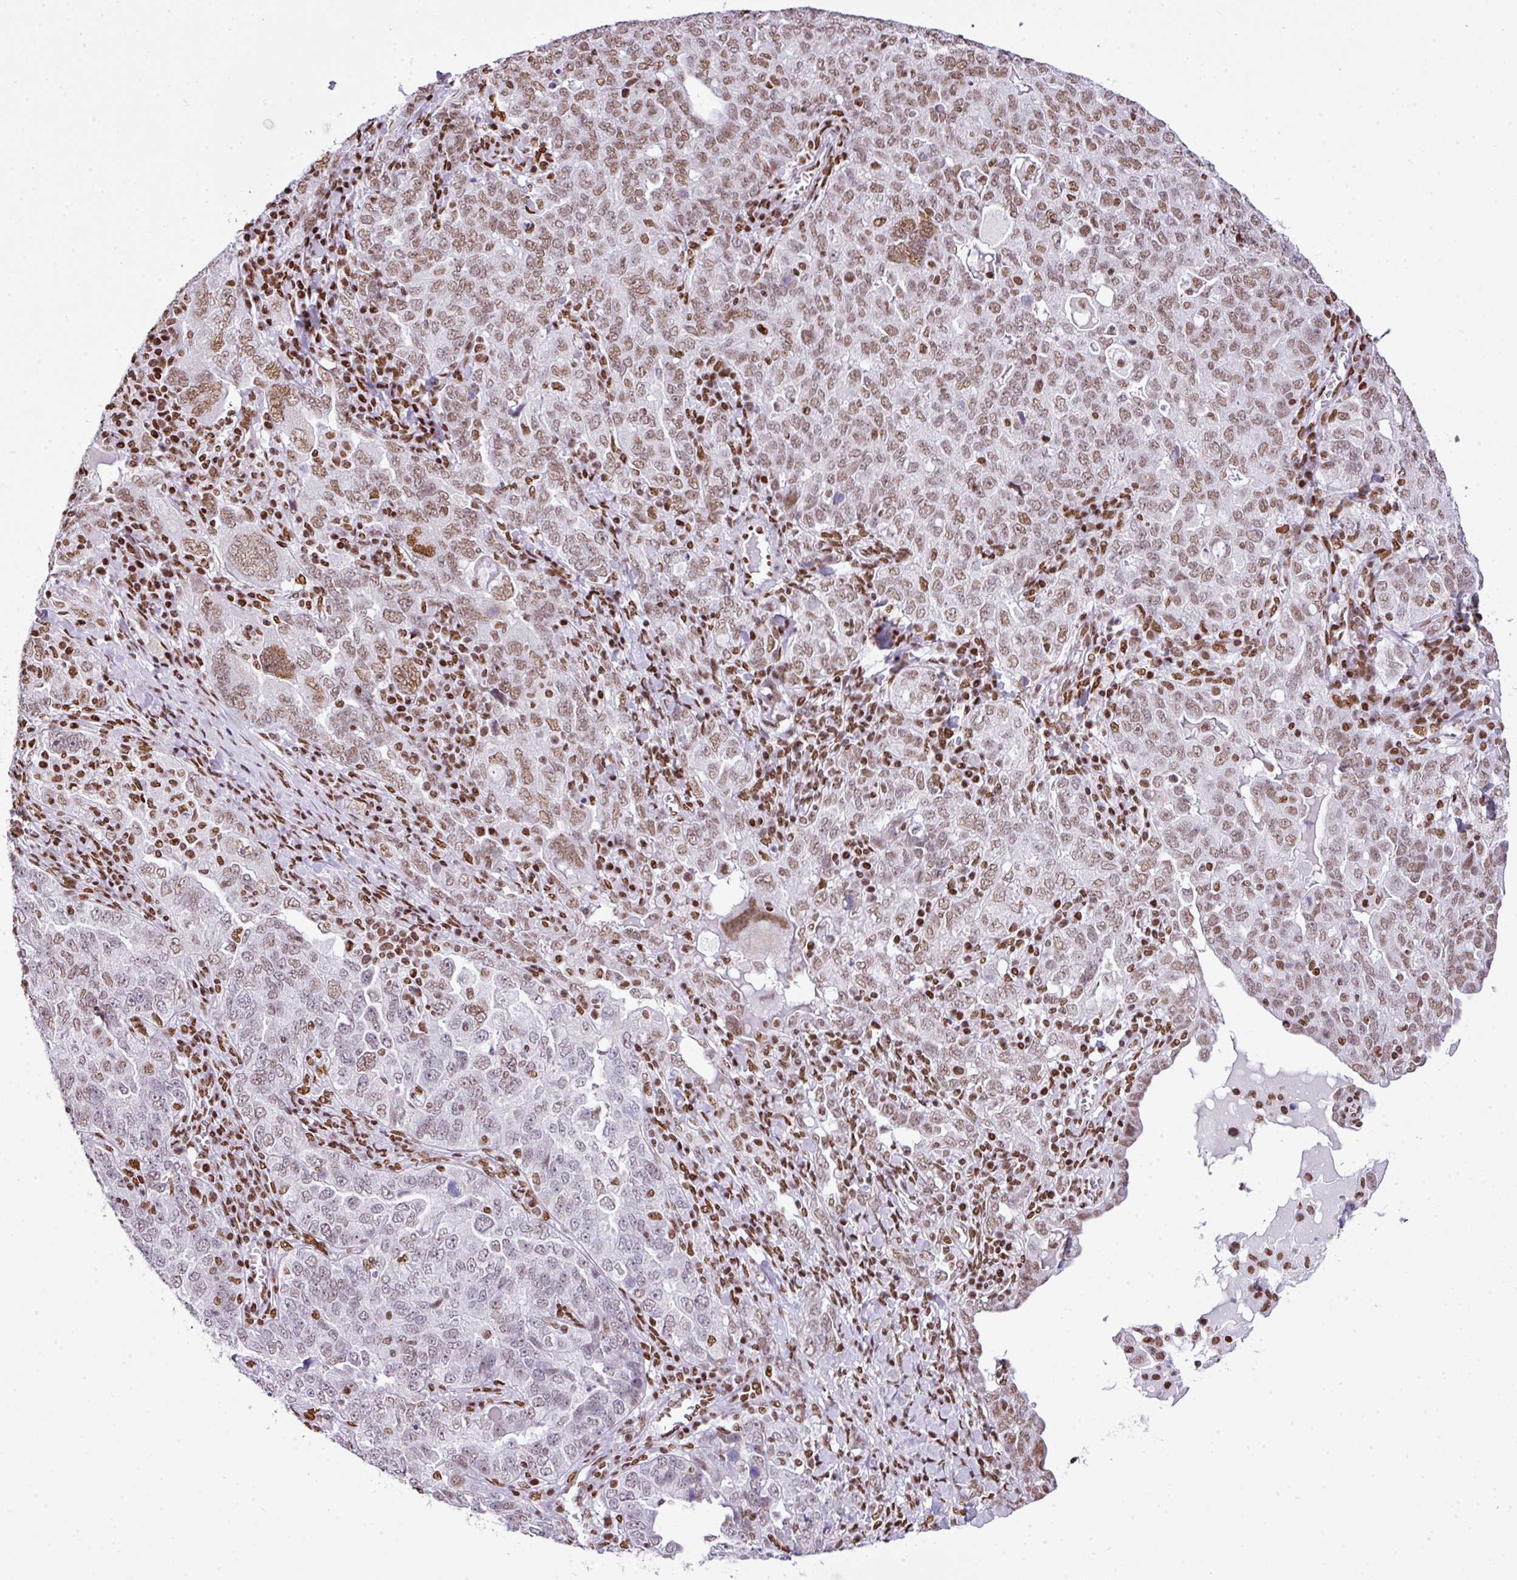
{"staining": {"intensity": "moderate", "quantity": "25%-75%", "location": "nuclear"}, "tissue": "ovarian cancer", "cell_type": "Tumor cells", "image_type": "cancer", "snomed": [{"axis": "morphology", "description": "Carcinoma, endometroid"}, {"axis": "topography", "description": "Ovary"}], "caption": "About 25%-75% of tumor cells in human endometroid carcinoma (ovarian) display moderate nuclear protein staining as visualized by brown immunohistochemical staining.", "gene": "RARG", "patient": {"sex": "female", "age": 62}}